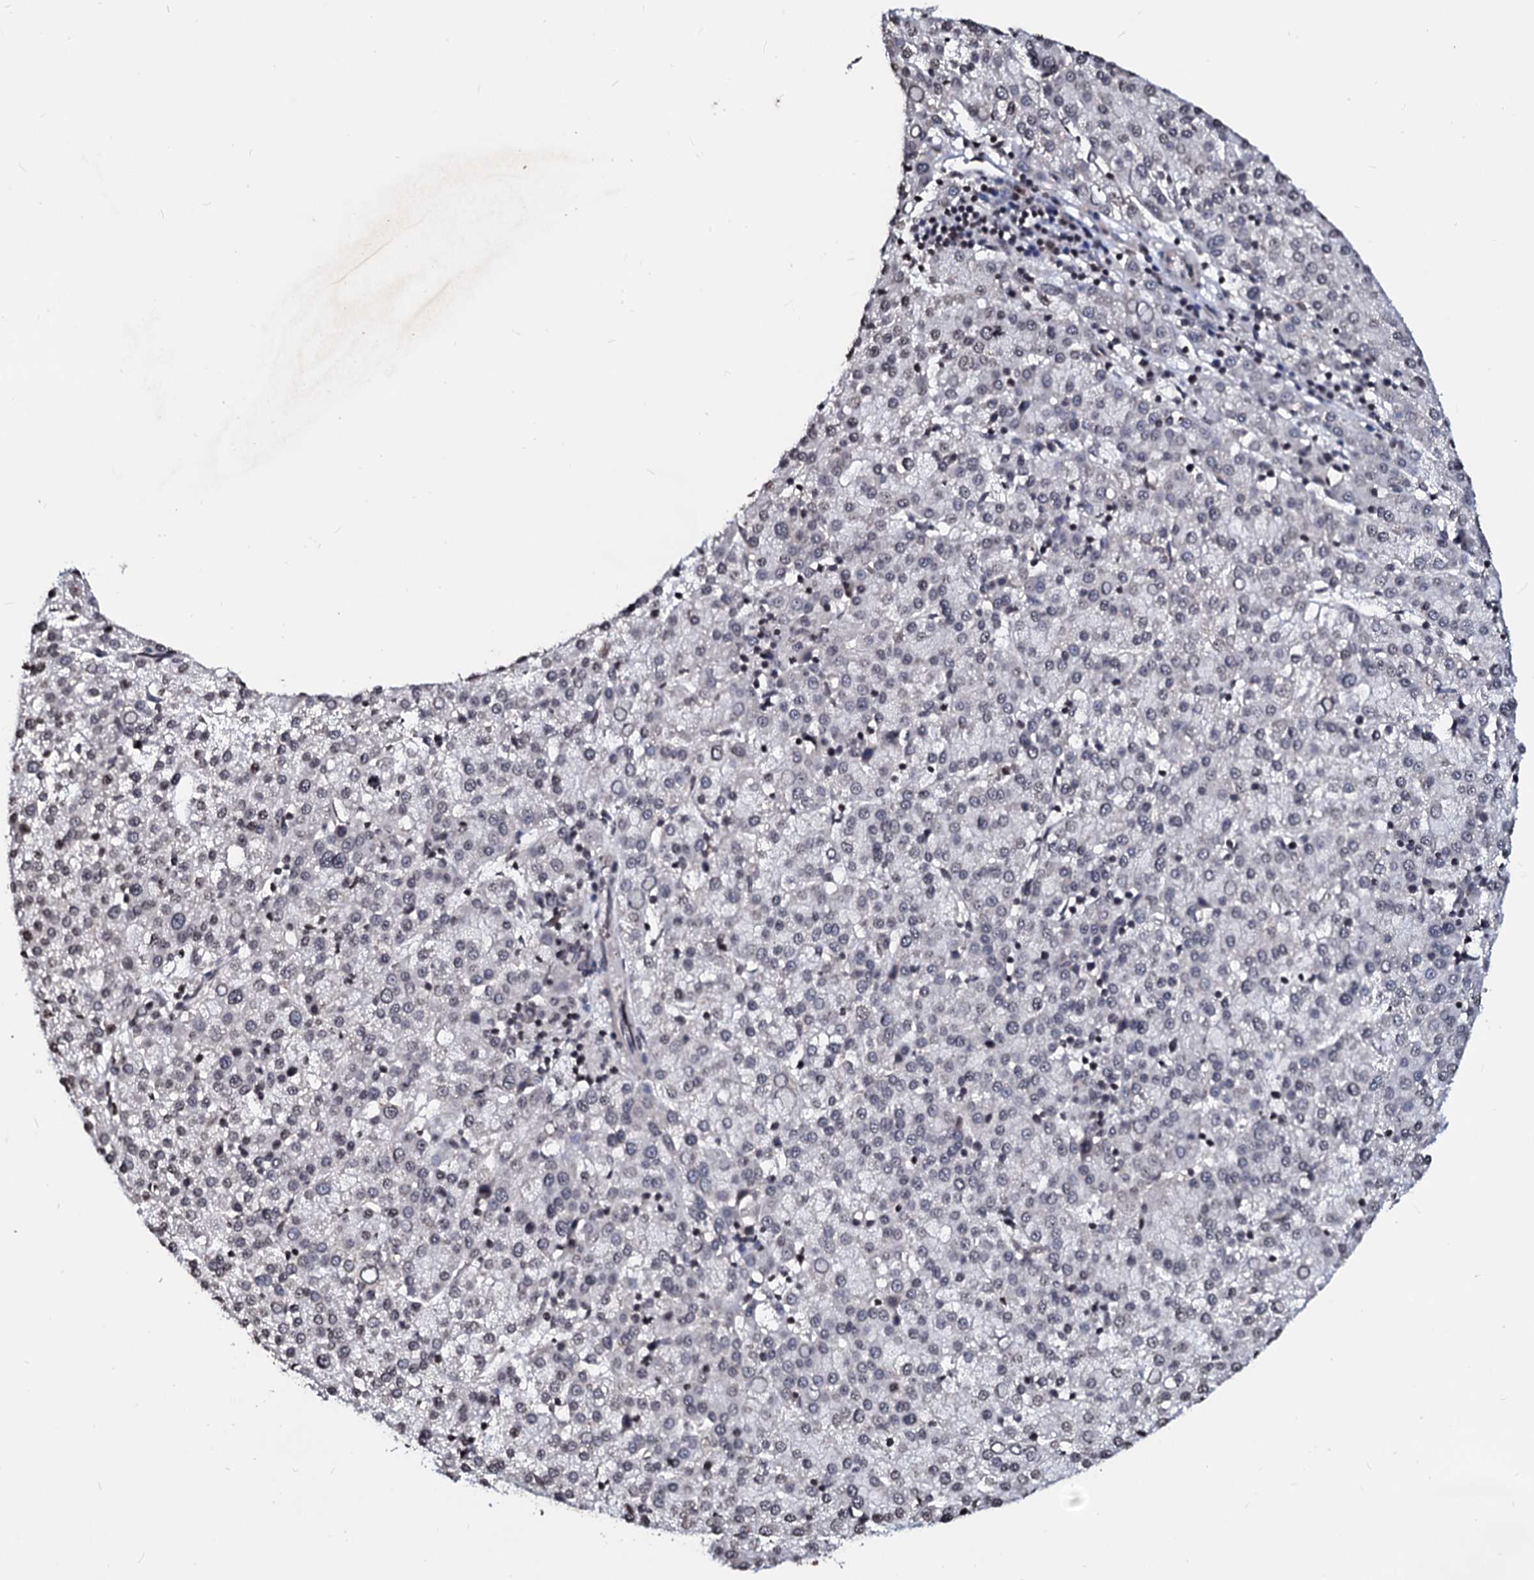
{"staining": {"intensity": "moderate", "quantity": "<25%", "location": "cytoplasmic/membranous,nuclear"}, "tissue": "liver cancer", "cell_type": "Tumor cells", "image_type": "cancer", "snomed": [{"axis": "morphology", "description": "Carcinoma, Hepatocellular, NOS"}, {"axis": "topography", "description": "Liver"}], "caption": "Liver cancer (hepatocellular carcinoma) stained with immunohistochemistry displays moderate cytoplasmic/membranous and nuclear staining in about <25% of tumor cells. The protein is stained brown, and the nuclei are stained in blue (DAB IHC with brightfield microscopy, high magnification).", "gene": "LSM11", "patient": {"sex": "female", "age": 58}}